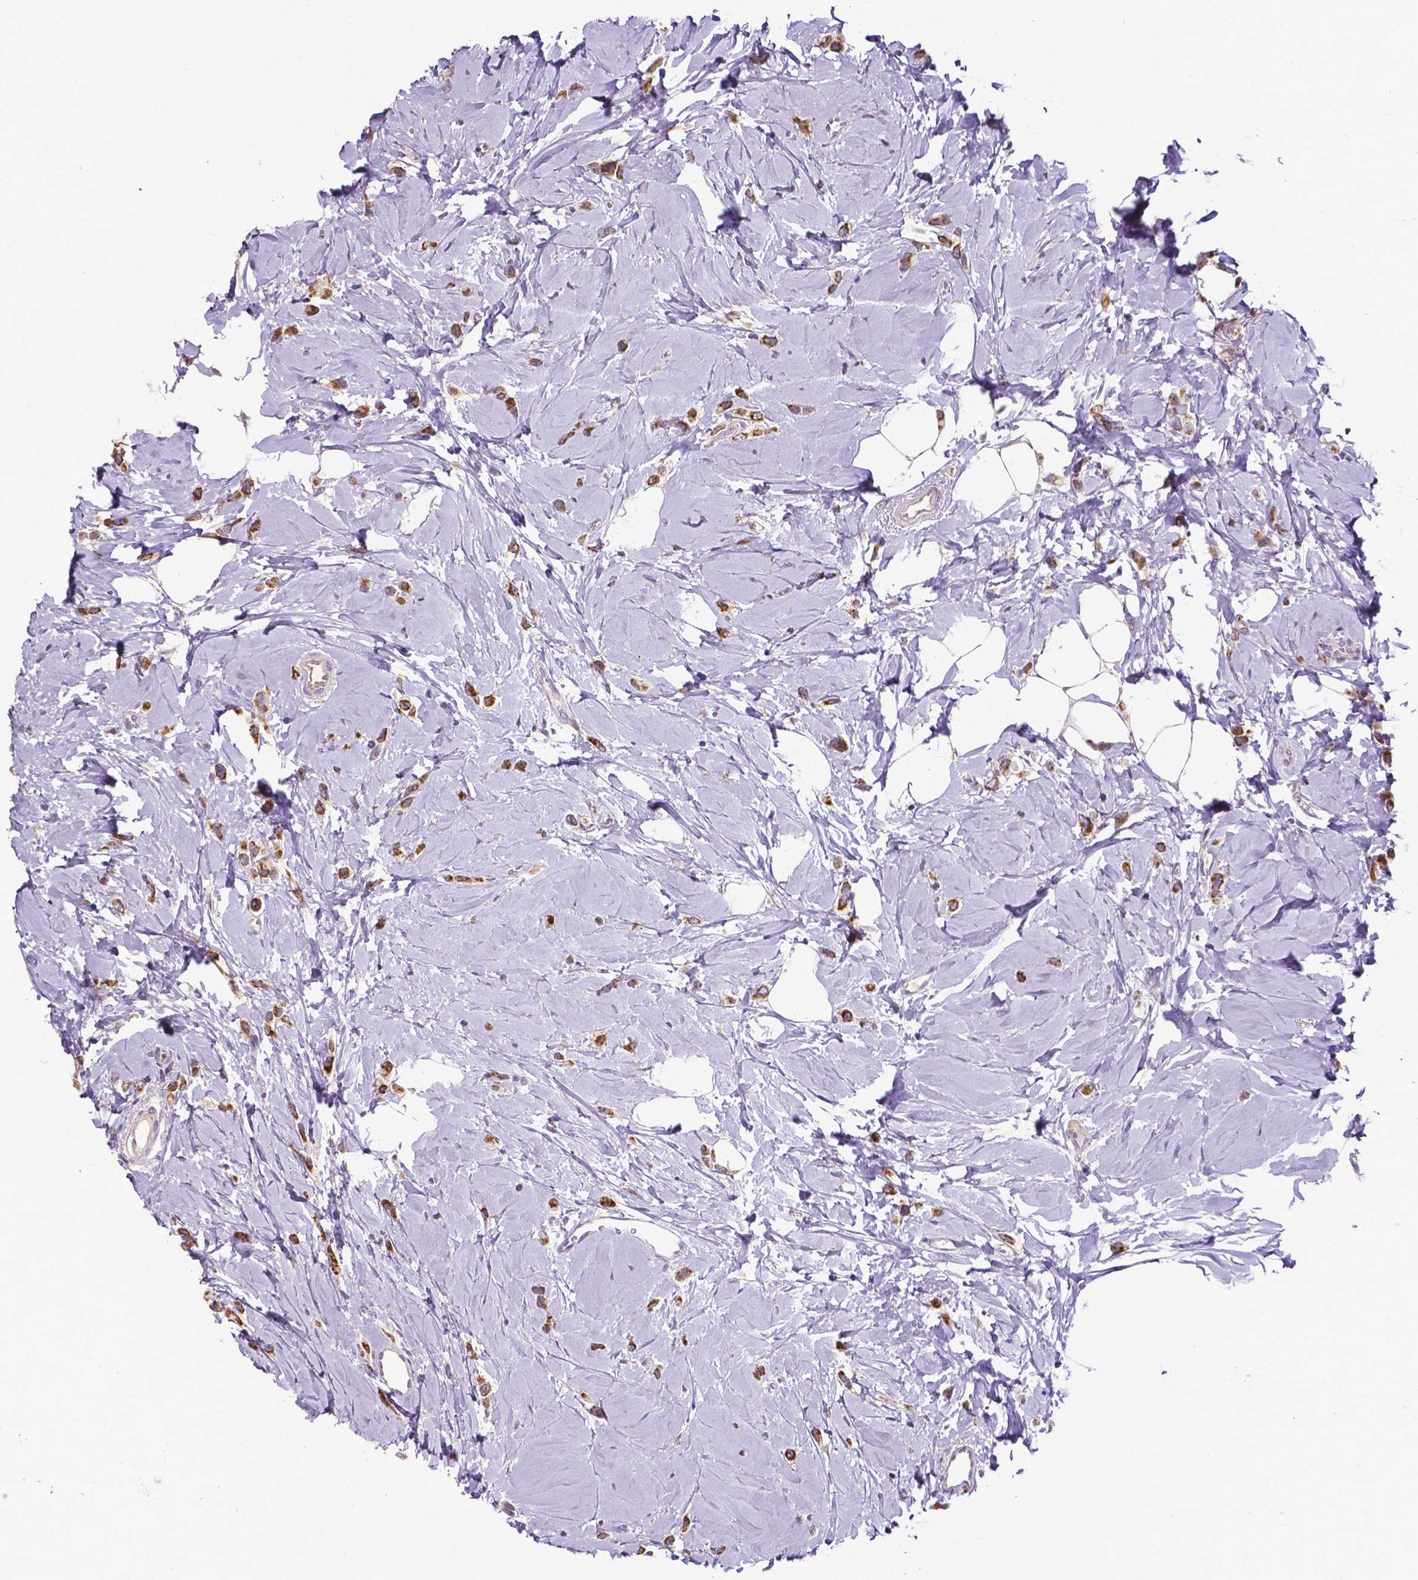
{"staining": {"intensity": "moderate", "quantity": ">75%", "location": "cytoplasmic/membranous"}, "tissue": "breast cancer", "cell_type": "Tumor cells", "image_type": "cancer", "snomed": [{"axis": "morphology", "description": "Lobular carcinoma"}, {"axis": "topography", "description": "Breast"}], "caption": "Immunohistochemistry (DAB) staining of human breast cancer (lobular carcinoma) shows moderate cytoplasmic/membranous protein staining in approximately >75% of tumor cells.", "gene": "MCL1", "patient": {"sex": "female", "age": 66}}